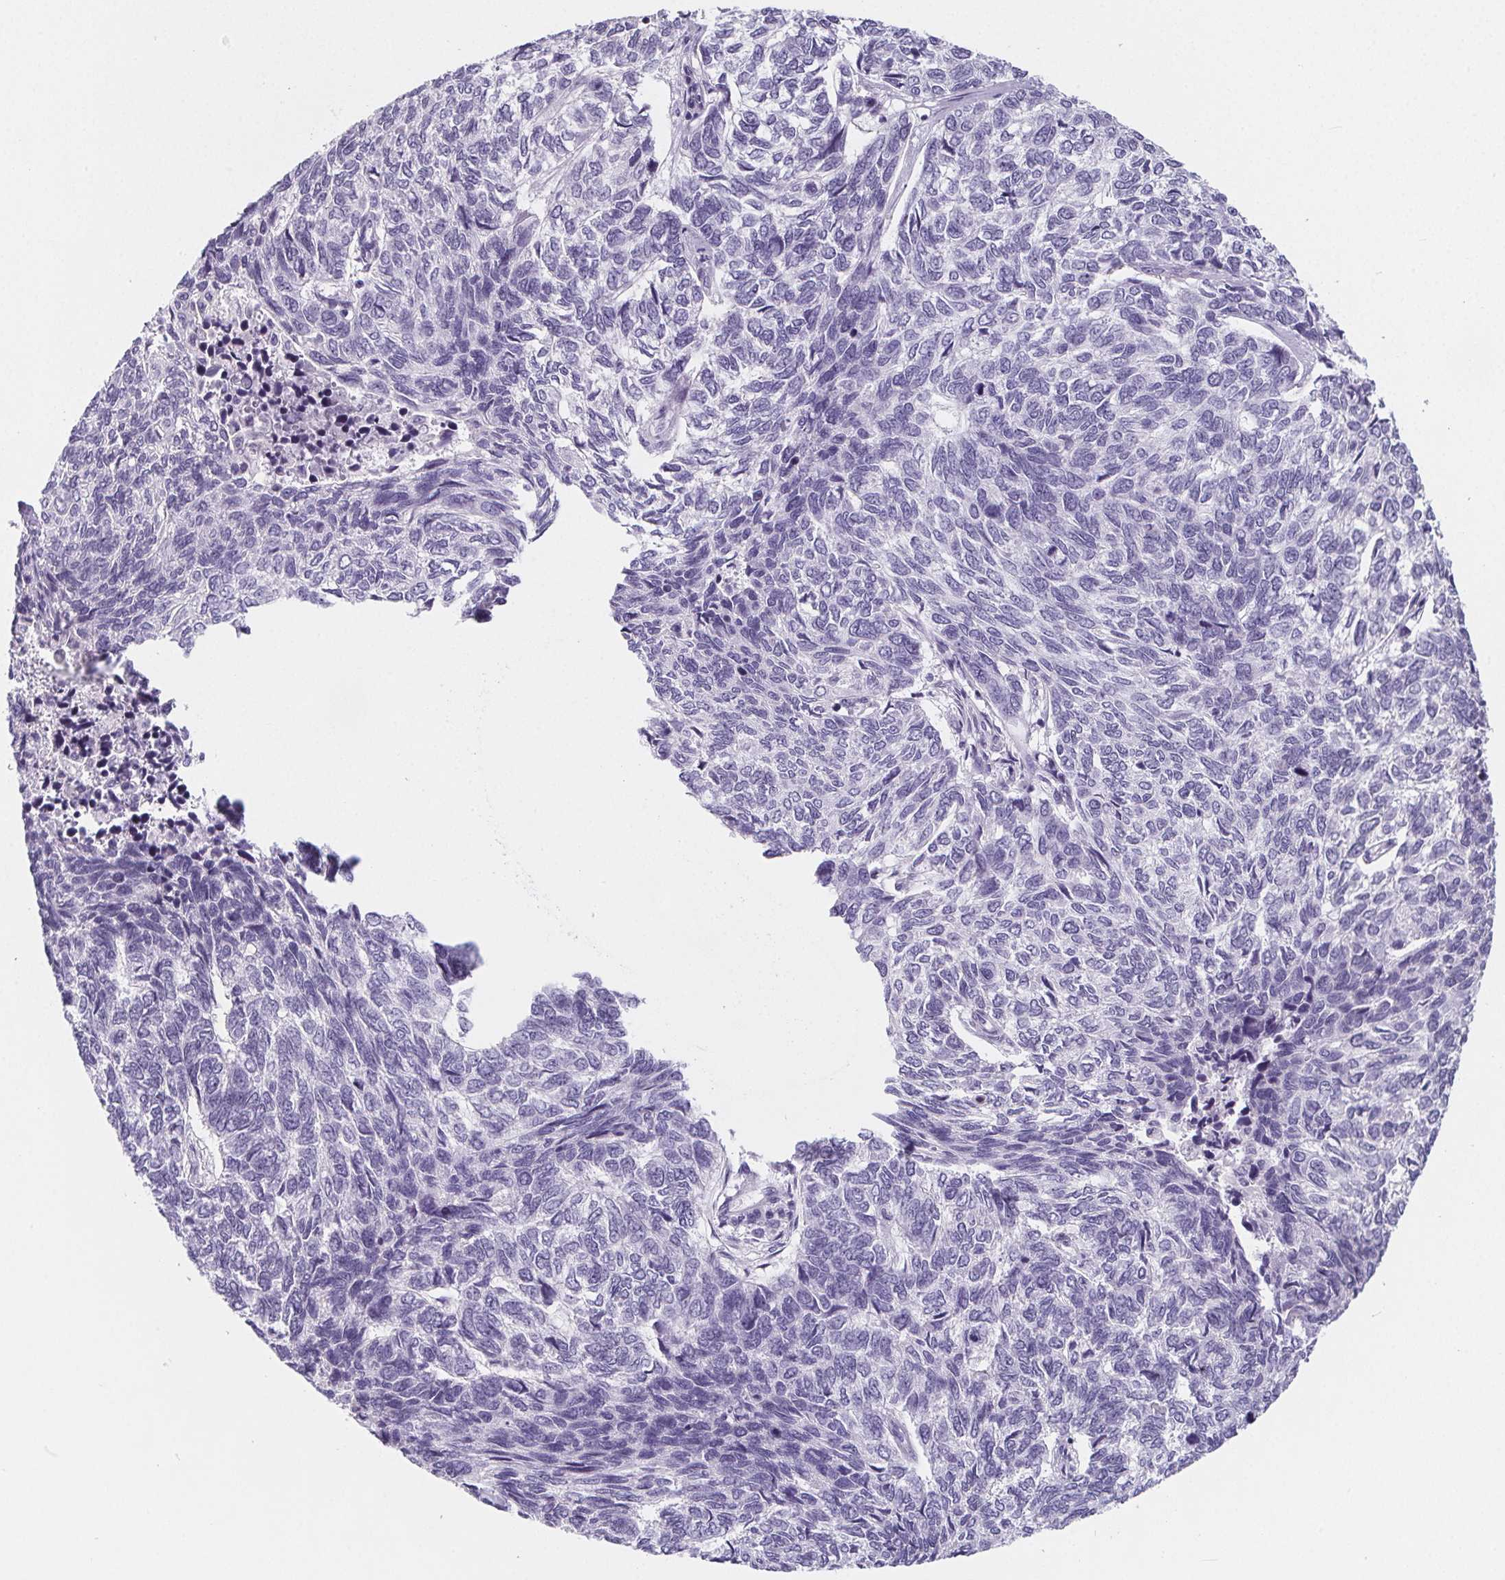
{"staining": {"intensity": "negative", "quantity": "none", "location": "none"}, "tissue": "skin cancer", "cell_type": "Tumor cells", "image_type": "cancer", "snomed": [{"axis": "morphology", "description": "Basal cell carcinoma"}, {"axis": "topography", "description": "Skin"}], "caption": "Skin cancer (basal cell carcinoma) was stained to show a protein in brown. There is no significant positivity in tumor cells. (Brightfield microscopy of DAB immunohistochemistry (IHC) at high magnification).", "gene": "ADRB1", "patient": {"sex": "female", "age": 65}}